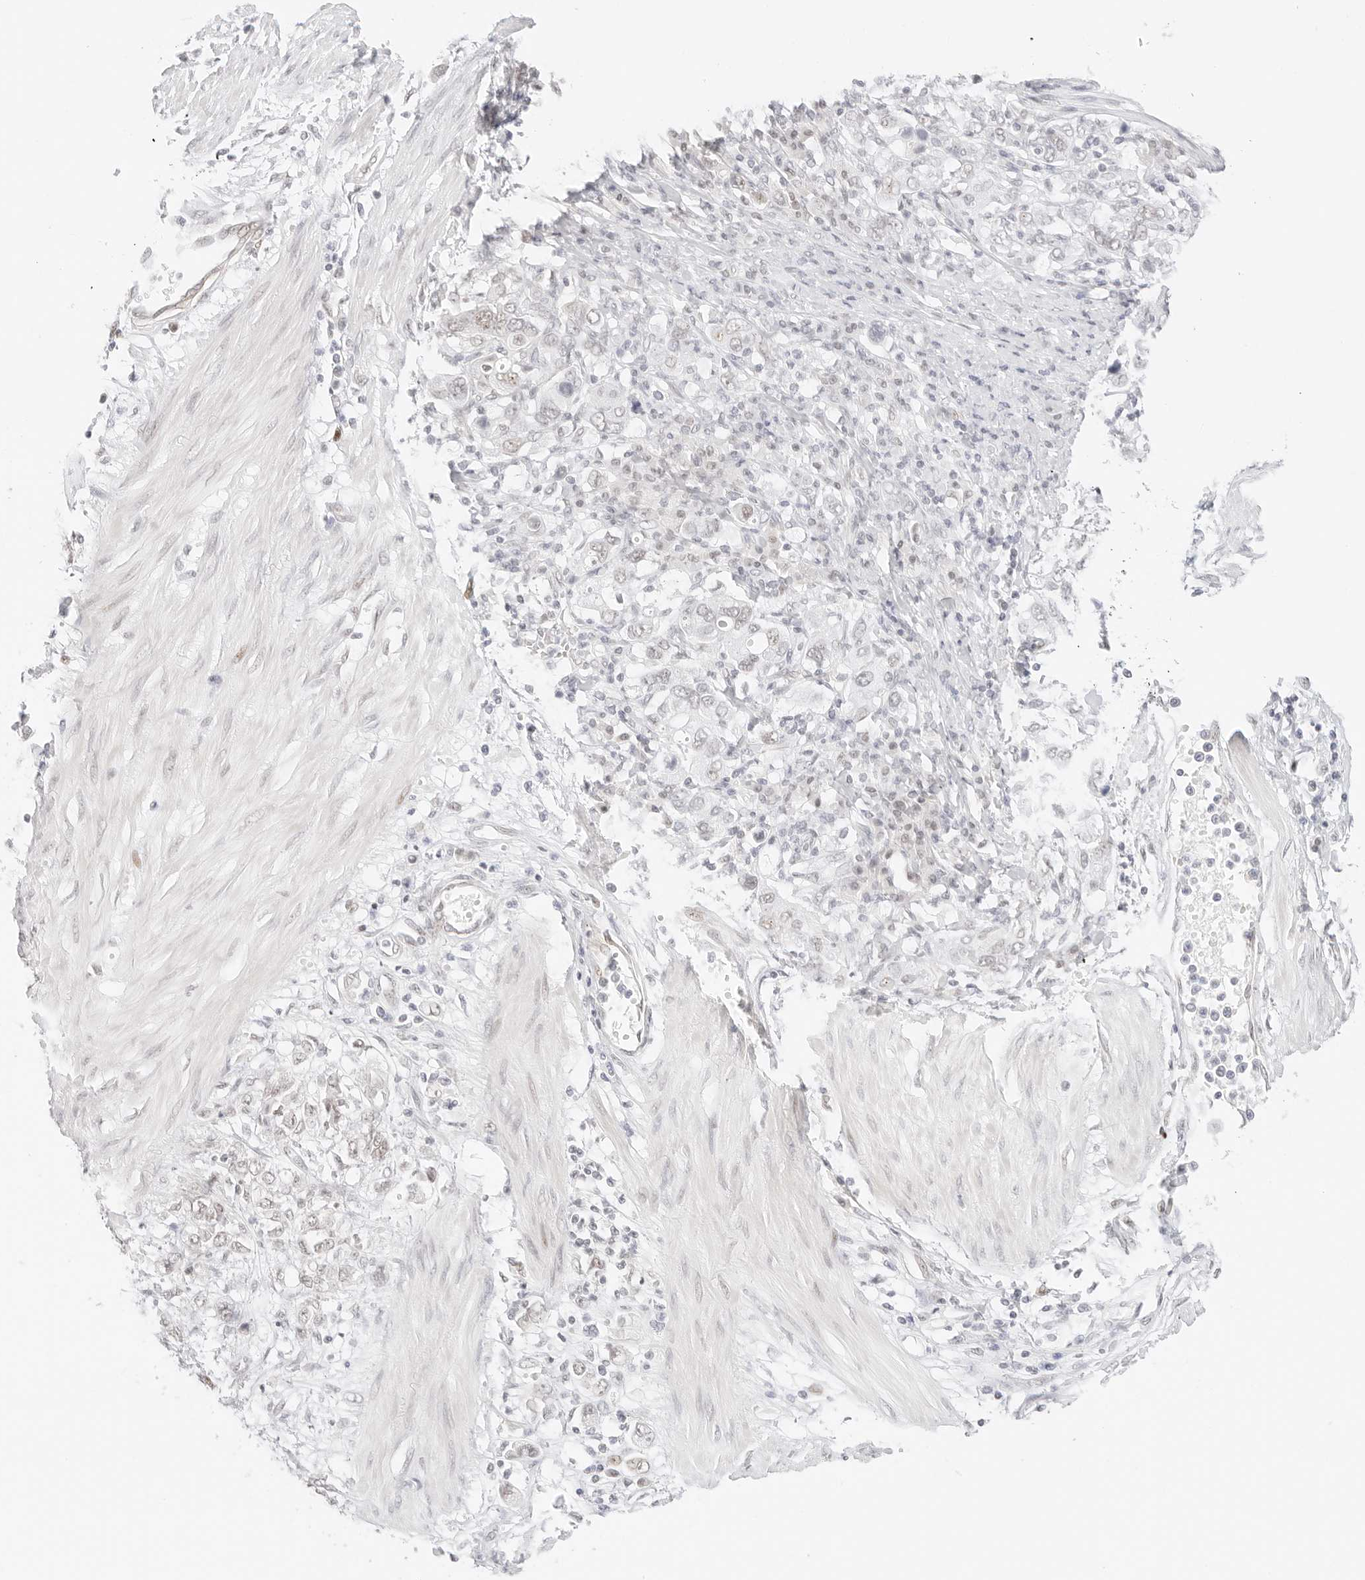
{"staining": {"intensity": "negative", "quantity": "none", "location": "none"}, "tissue": "stomach cancer", "cell_type": "Tumor cells", "image_type": "cancer", "snomed": [{"axis": "morphology", "description": "Adenocarcinoma, NOS"}, {"axis": "topography", "description": "Stomach"}], "caption": "Immunohistochemistry (IHC) histopathology image of stomach cancer (adenocarcinoma) stained for a protein (brown), which reveals no staining in tumor cells.", "gene": "ITGA6", "patient": {"sex": "female", "age": 76}}